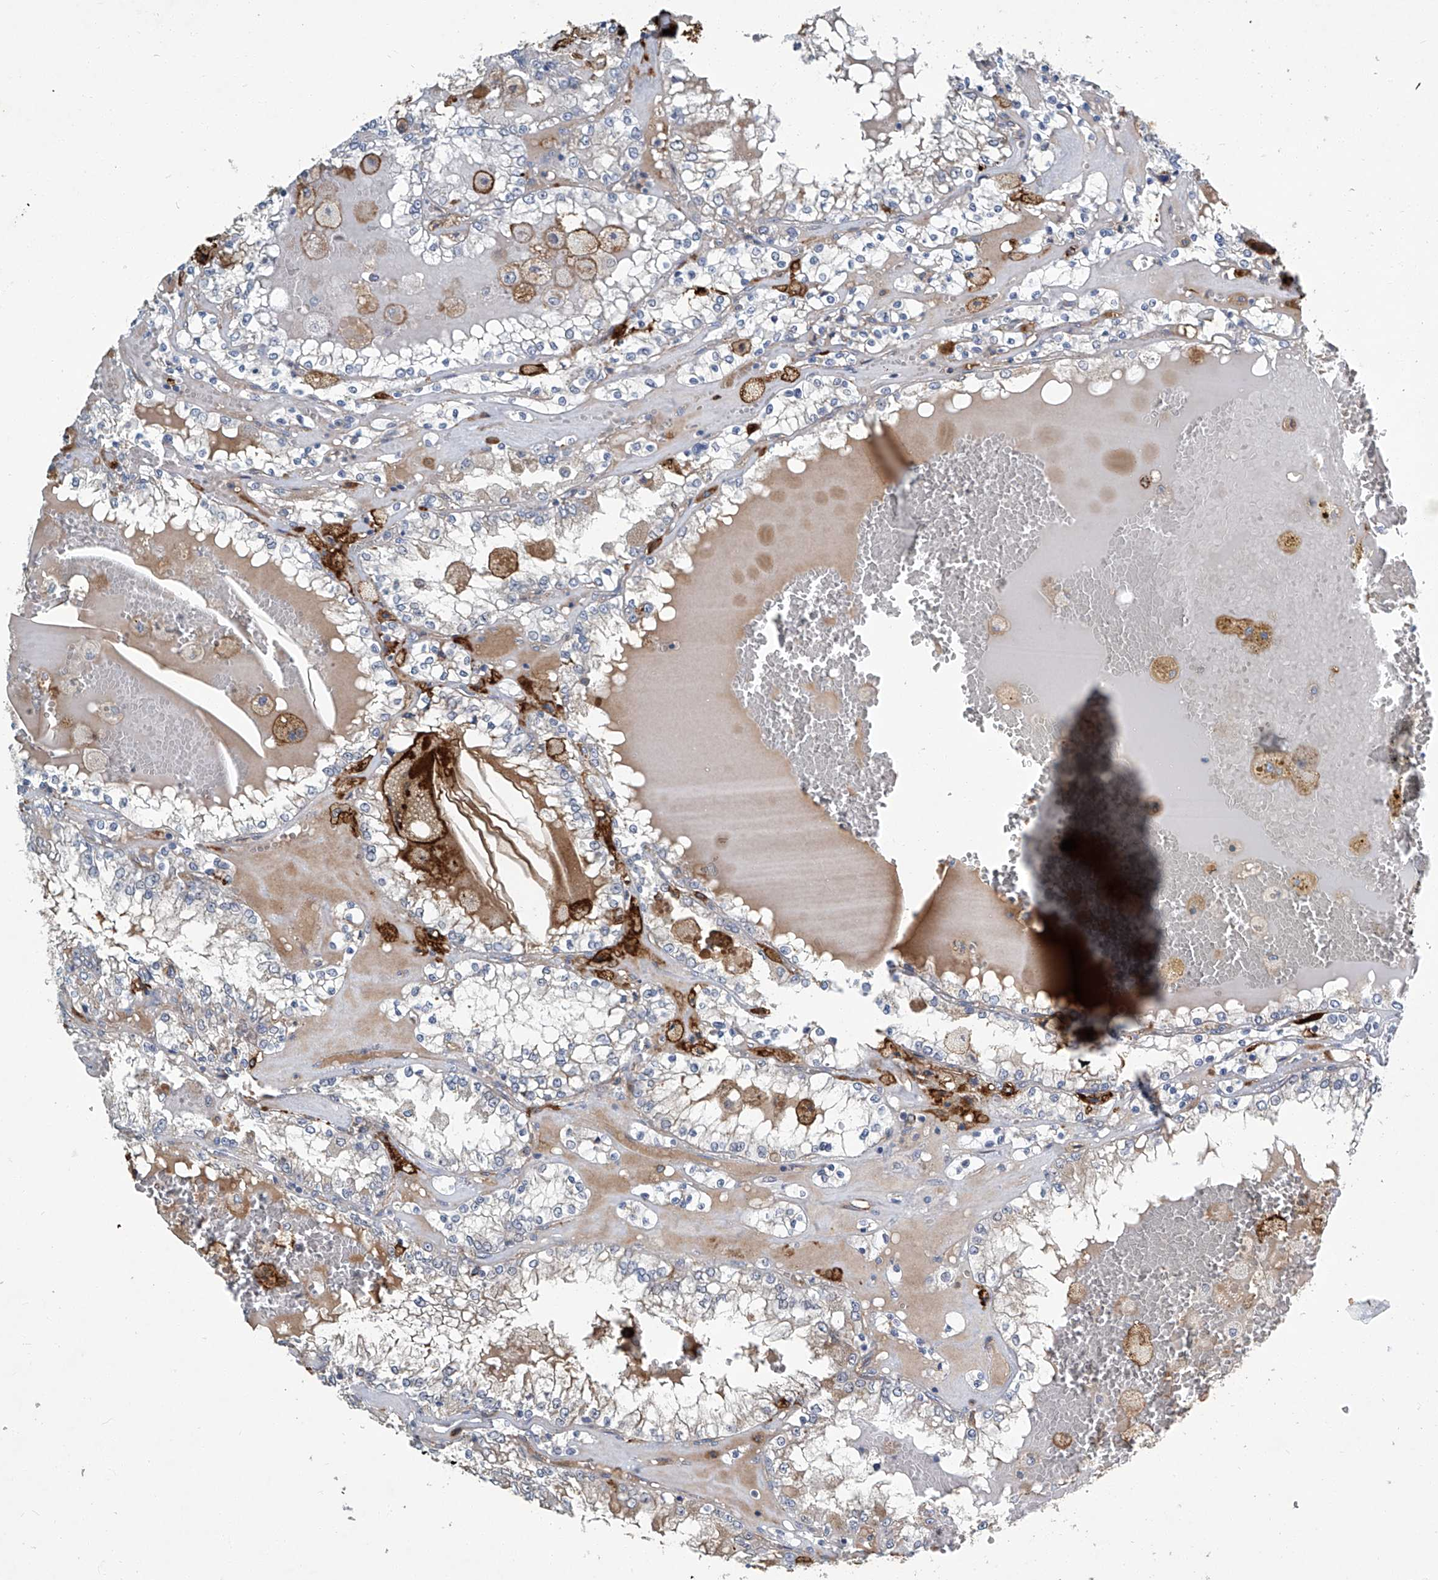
{"staining": {"intensity": "weak", "quantity": "<25%", "location": "cytoplasmic/membranous"}, "tissue": "renal cancer", "cell_type": "Tumor cells", "image_type": "cancer", "snomed": [{"axis": "morphology", "description": "Adenocarcinoma, NOS"}, {"axis": "topography", "description": "Kidney"}], "caption": "Immunohistochemistry of renal adenocarcinoma shows no expression in tumor cells.", "gene": "FAM167A", "patient": {"sex": "female", "age": 56}}